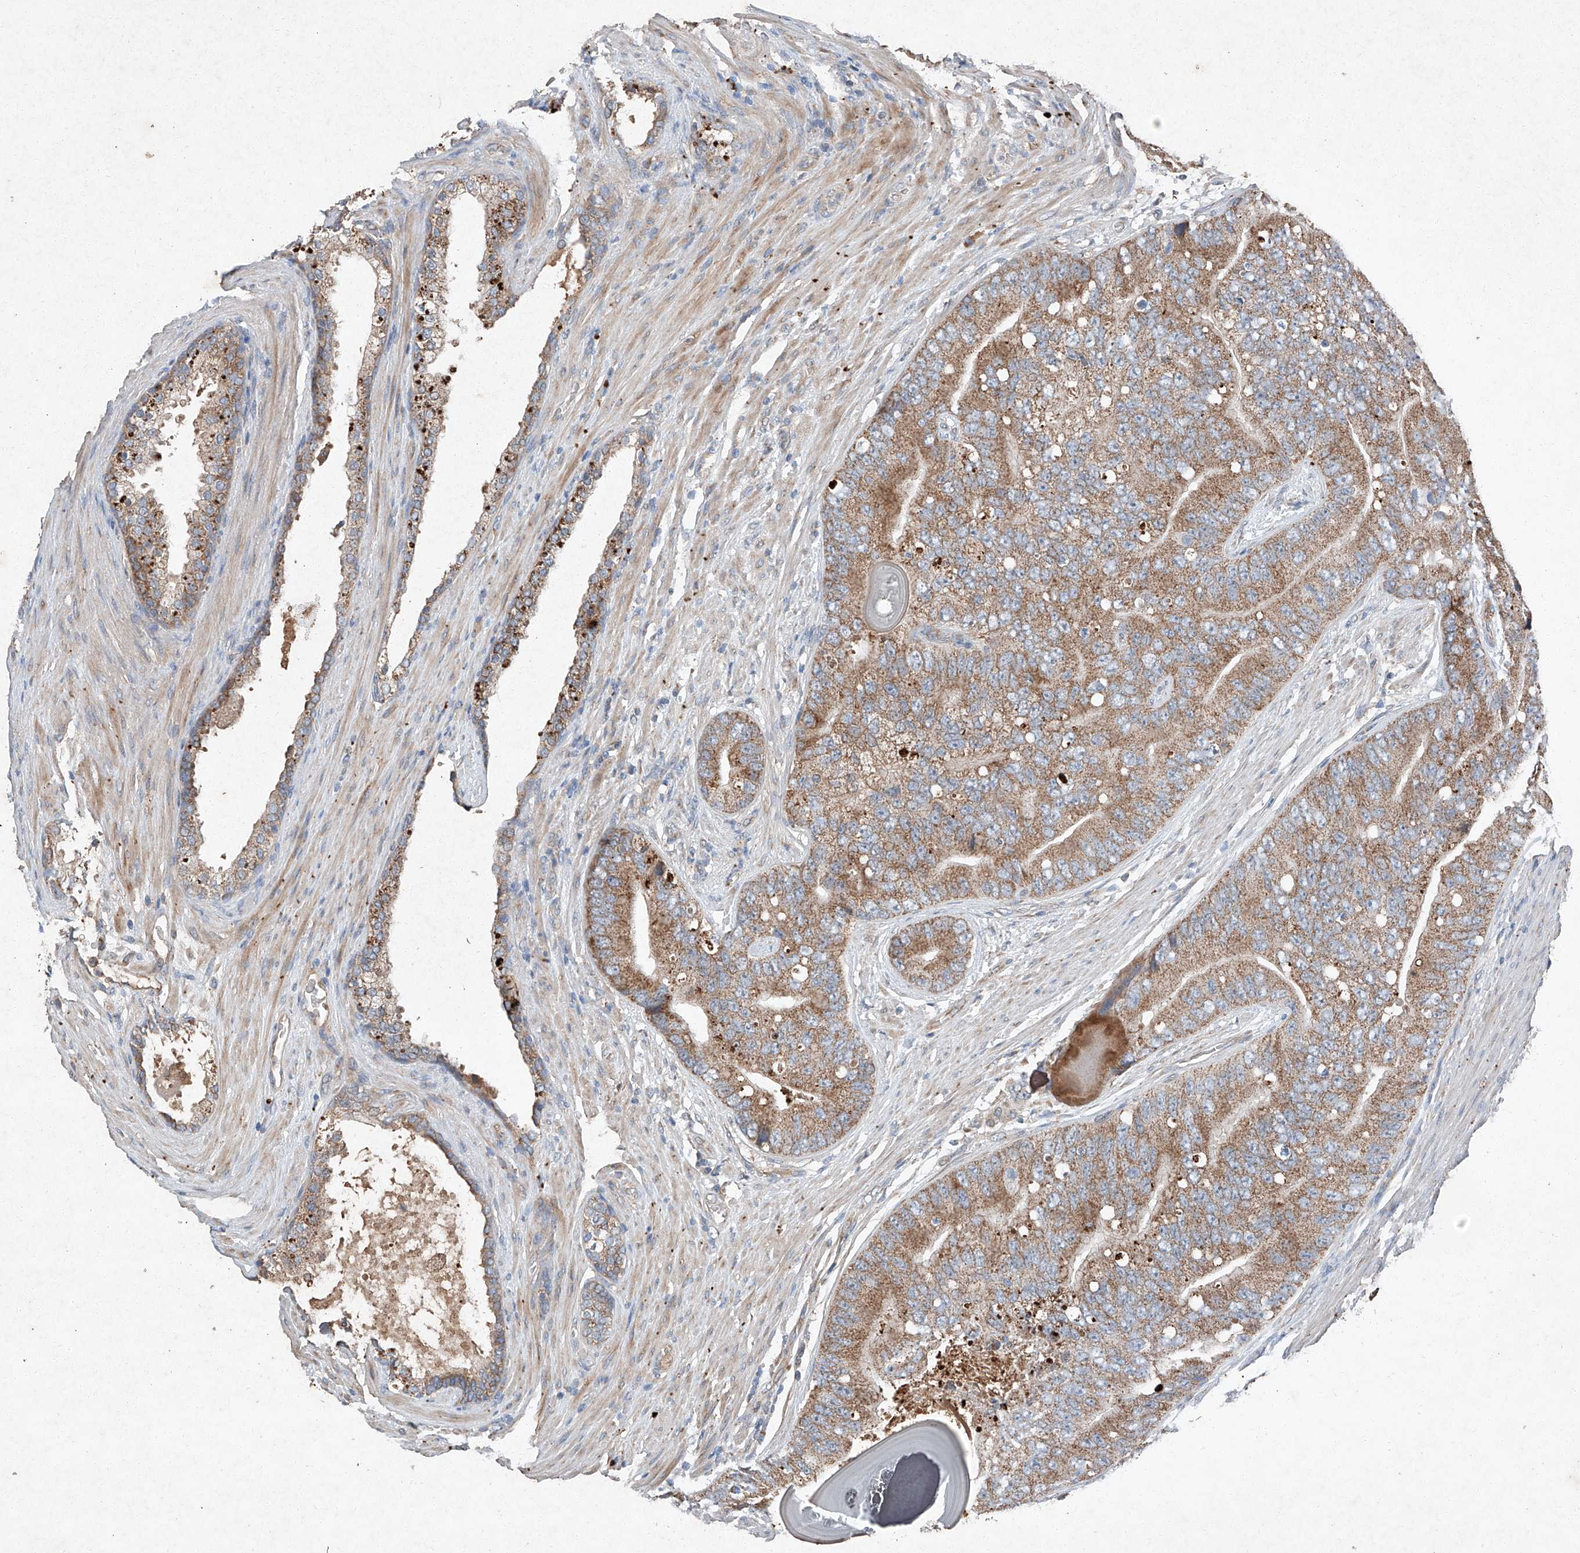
{"staining": {"intensity": "moderate", "quantity": ">75%", "location": "cytoplasmic/membranous"}, "tissue": "prostate cancer", "cell_type": "Tumor cells", "image_type": "cancer", "snomed": [{"axis": "morphology", "description": "Adenocarcinoma, High grade"}, {"axis": "topography", "description": "Prostate"}], "caption": "Immunohistochemistry (IHC) (DAB) staining of prostate cancer reveals moderate cytoplasmic/membranous protein staining in approximately >75% of tumor cells. The staining was performed using DAB (3,3'-diaminobenzidine), with brown indicating positive protein expression. Nuclei are stained blue with hematoxylin.", "gene": "RUSC1", "patient": {"sex": "male", "age": 70}}